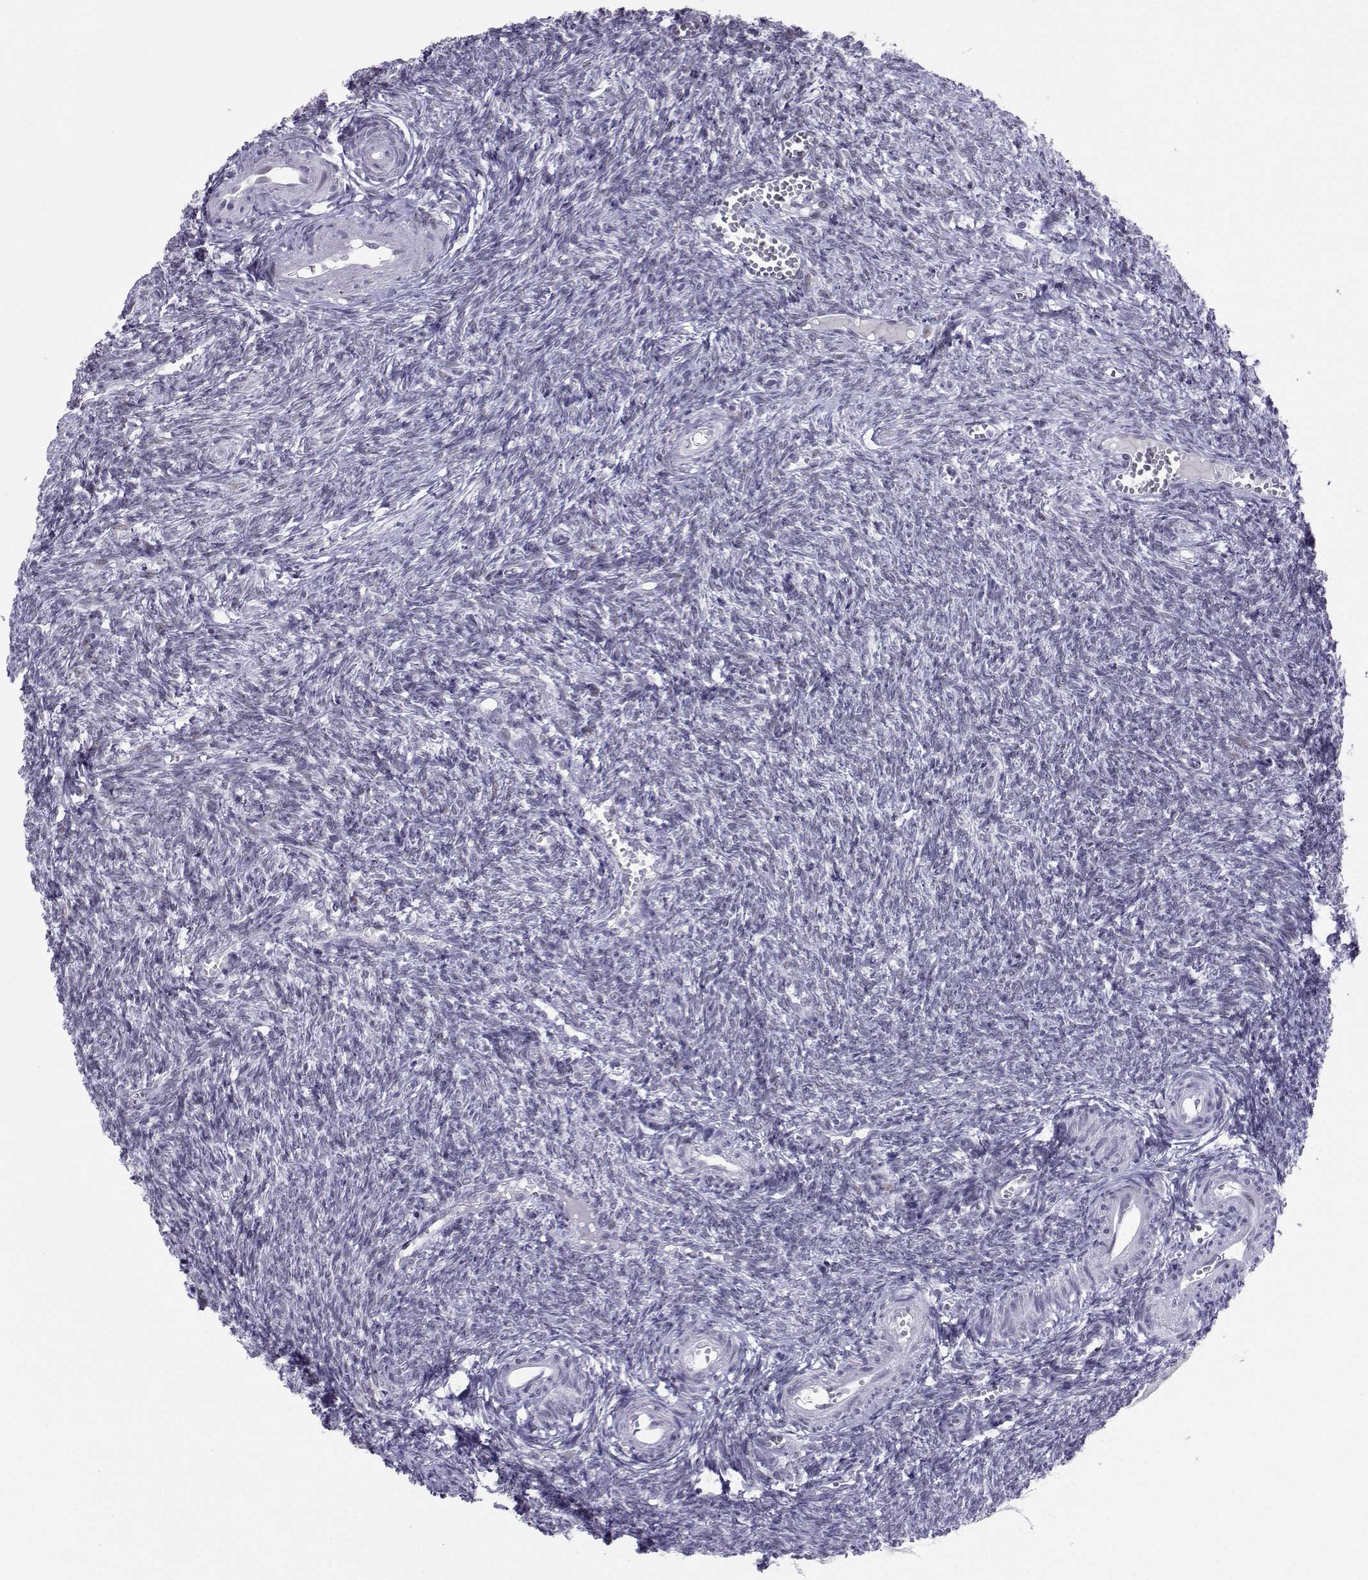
{"staining": {"intensity": "weak", "quantity": ">75%", "location": "nuclear"}, "tissue": "ovary", "cell_type": "Follicle cells", "image_type": "normal", "snomed": [{"axis": "morphology", "description": "Normal tissue, NOS"}, {"axis": "topography", "description": "Ovary"}], "caption": "DAB immunohistochemical staining of normal ovary demonstrates weak nuclear protein positivity in about >75% of follicle cells. (Stains: DAB (3,3'-diaminobenzidine) in brown, nuclei in blue, Microscopy: brightfield microscopy at high magnification).", "gene": "LORICRIN", "patient": {"sex": "female", "age": 43}}